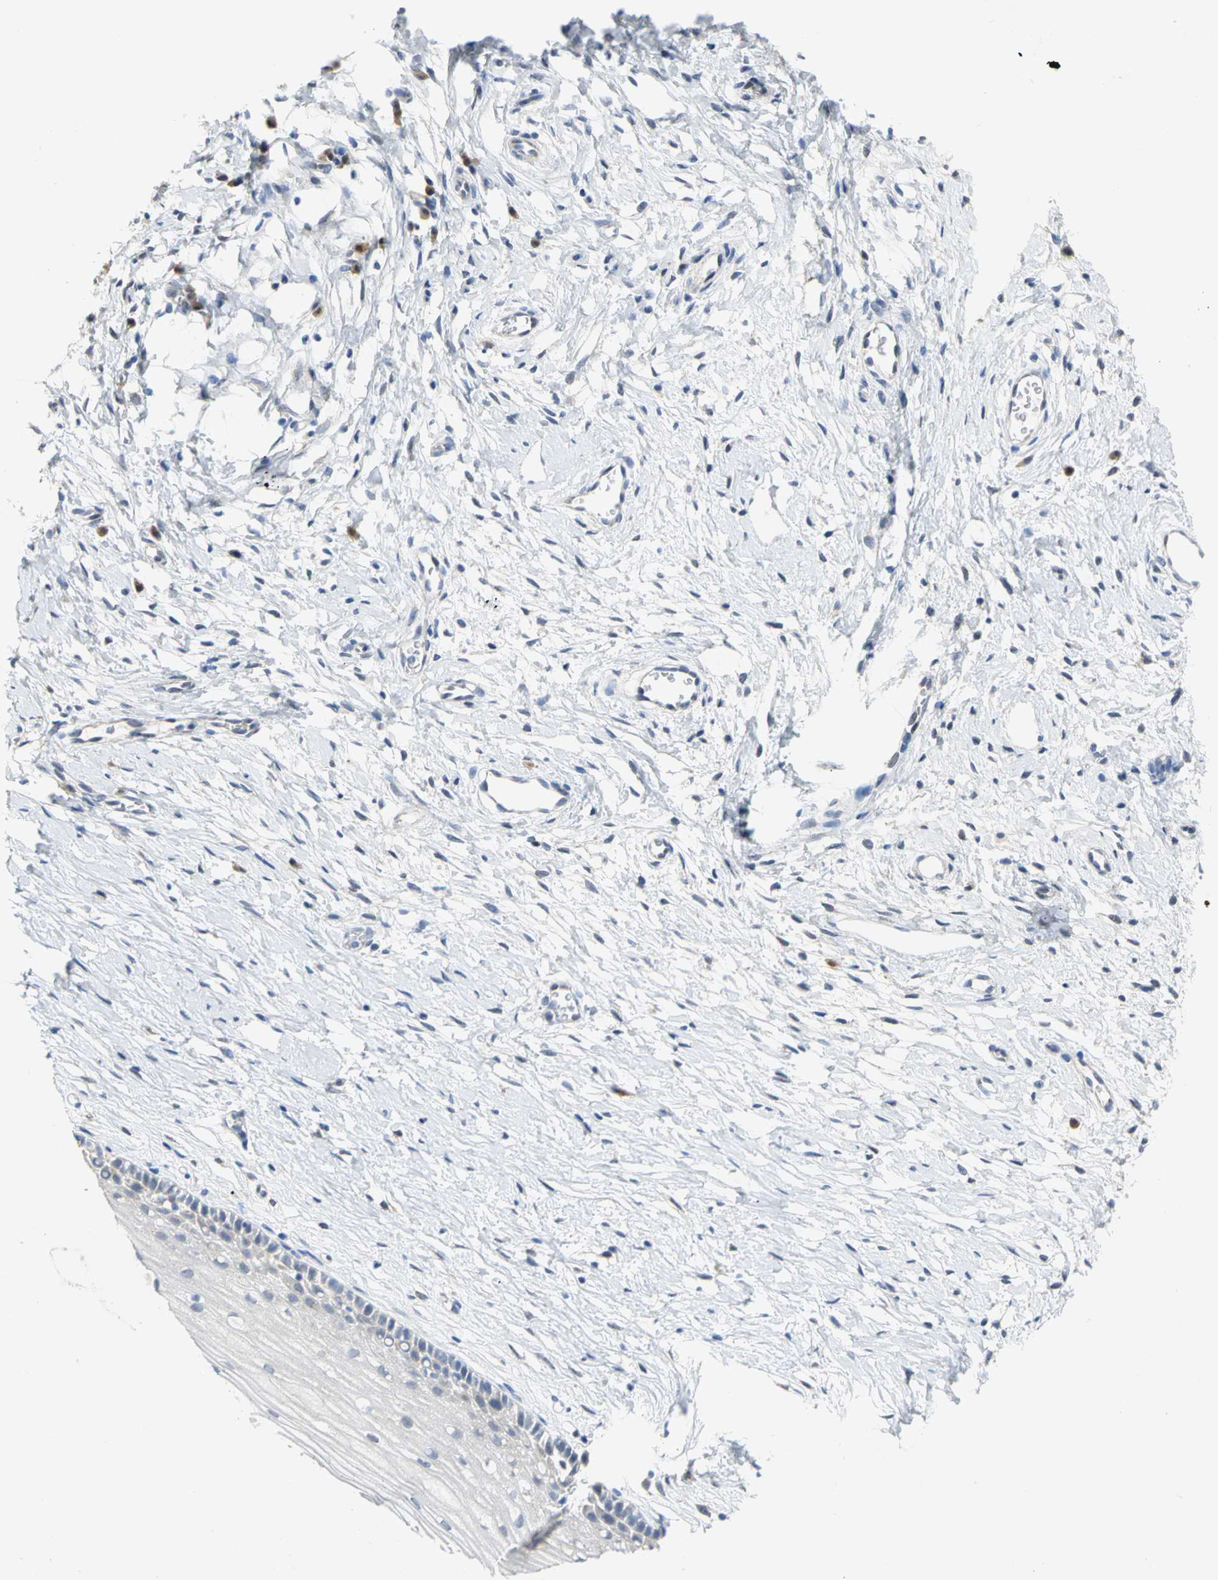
{"staining": {"intensity": "moderate", "quantity": ">75%", "location": "nuclear"}, "tissue": "cervix", "cell_type": "Glandular cells", "image_type": "normal", "snomed": [{"axis": "morphology", "description": "Normal tissue, NOS"}, {"axis": "topography", "description": "Cervix"}], "caption": "Brown immunohistochemical staining in normal human cervix exhibits moderate nuclear staining in approximately >75% of glandular cells. (Stains: DAB in brown, nuclei in blue, Microscopy: brightfield microscopy at high magnification).", "gene": "PGM3", "patient": {"sex": "female", "age": 46}}